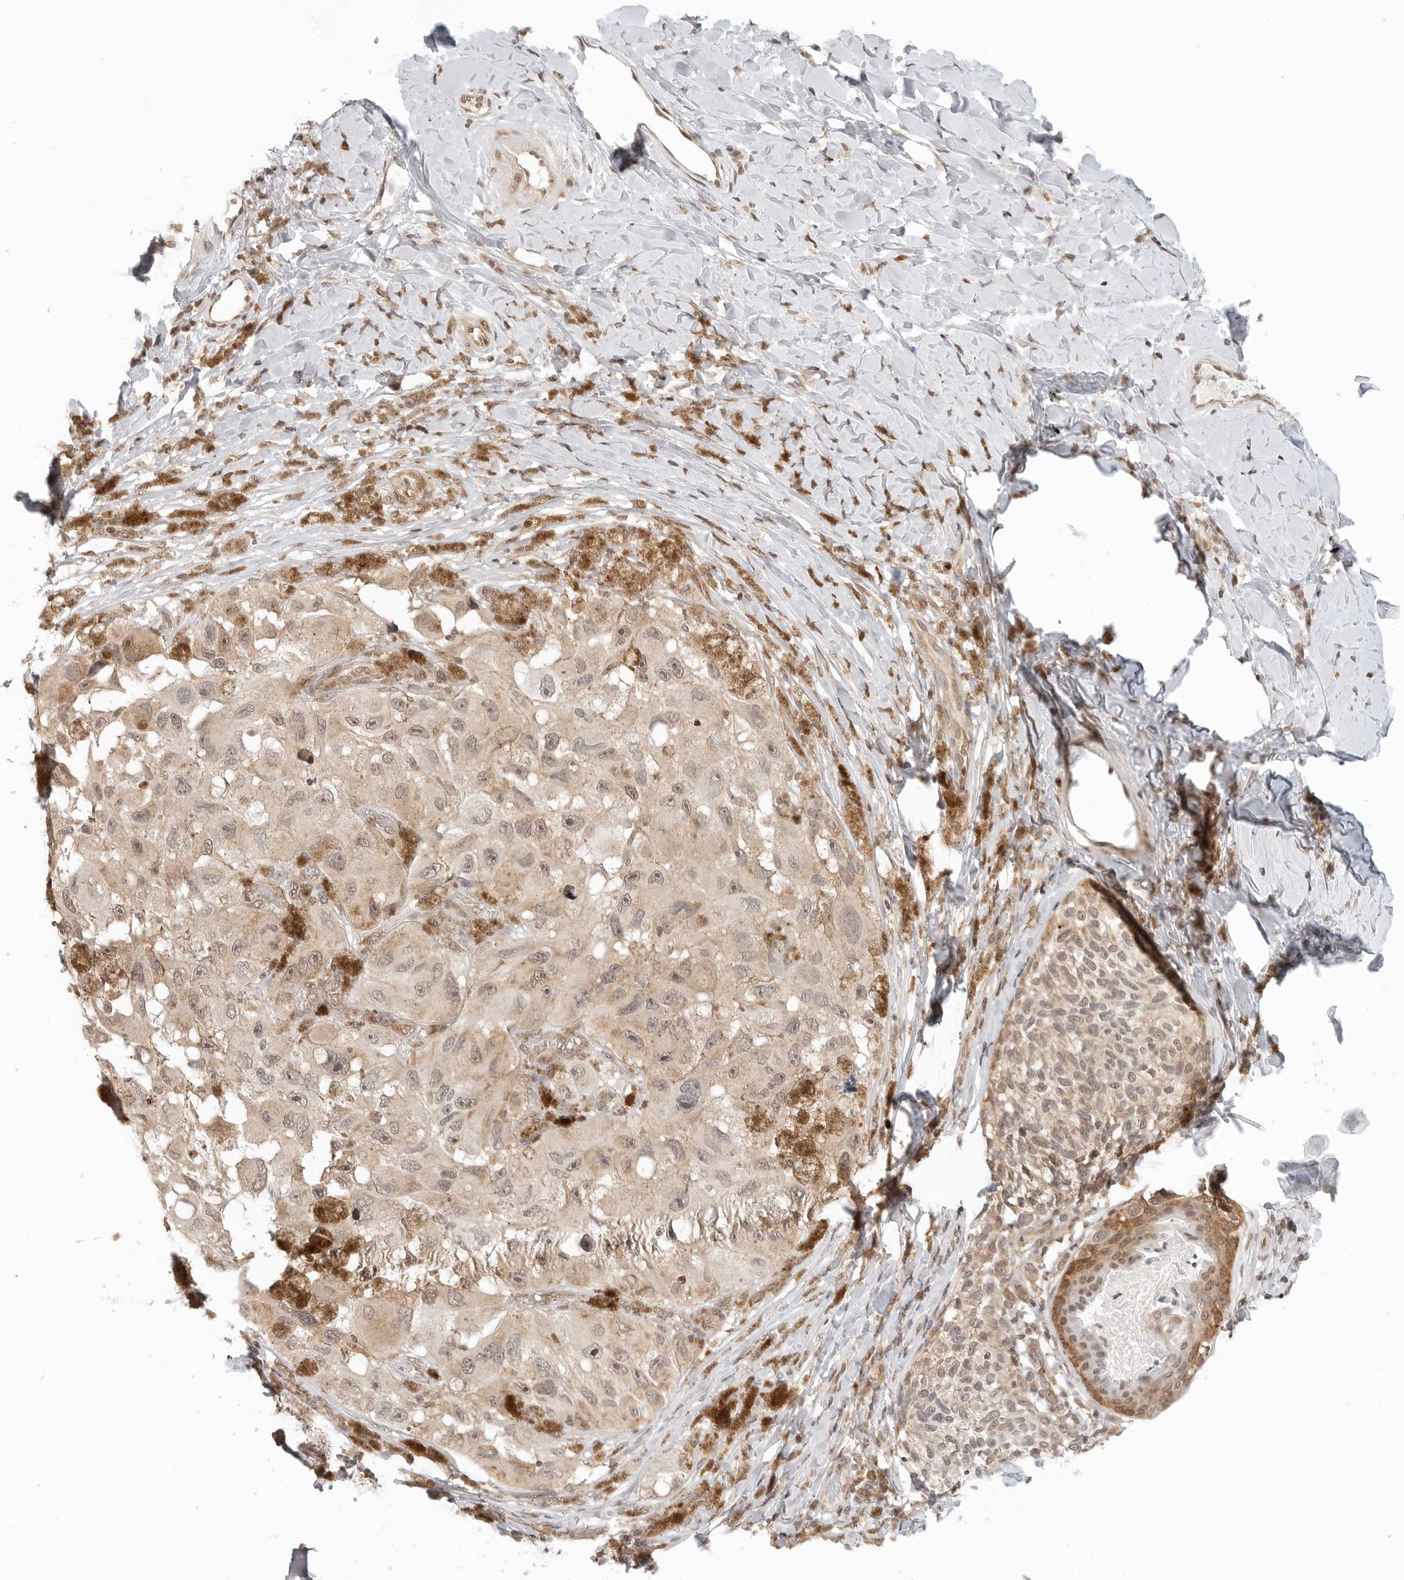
{"staining": {"intensity": "moderate", "quantity": "25%-75%", "location": "cytoplasmic/membranous,nuclear"}, "tissue": "melanoma", "cell_type": "Tumor cells", "image_type": "cancer", "snomed": [{"axis": "morphology", "description": "Malignant melanoma, NOS"}, {"axis": "topography", "description": "Skin"}], "caption": "Malignant melanoma stained with DAB (3,3'-diaminobenzidine) immunohistochemistry displays medium levels of moderate cytoplasmic/membranous and nuclear expression in about 25%-75% of tumor cells.", "gene": "METAP1", "patient": {"sex": "female", "age": 73}}